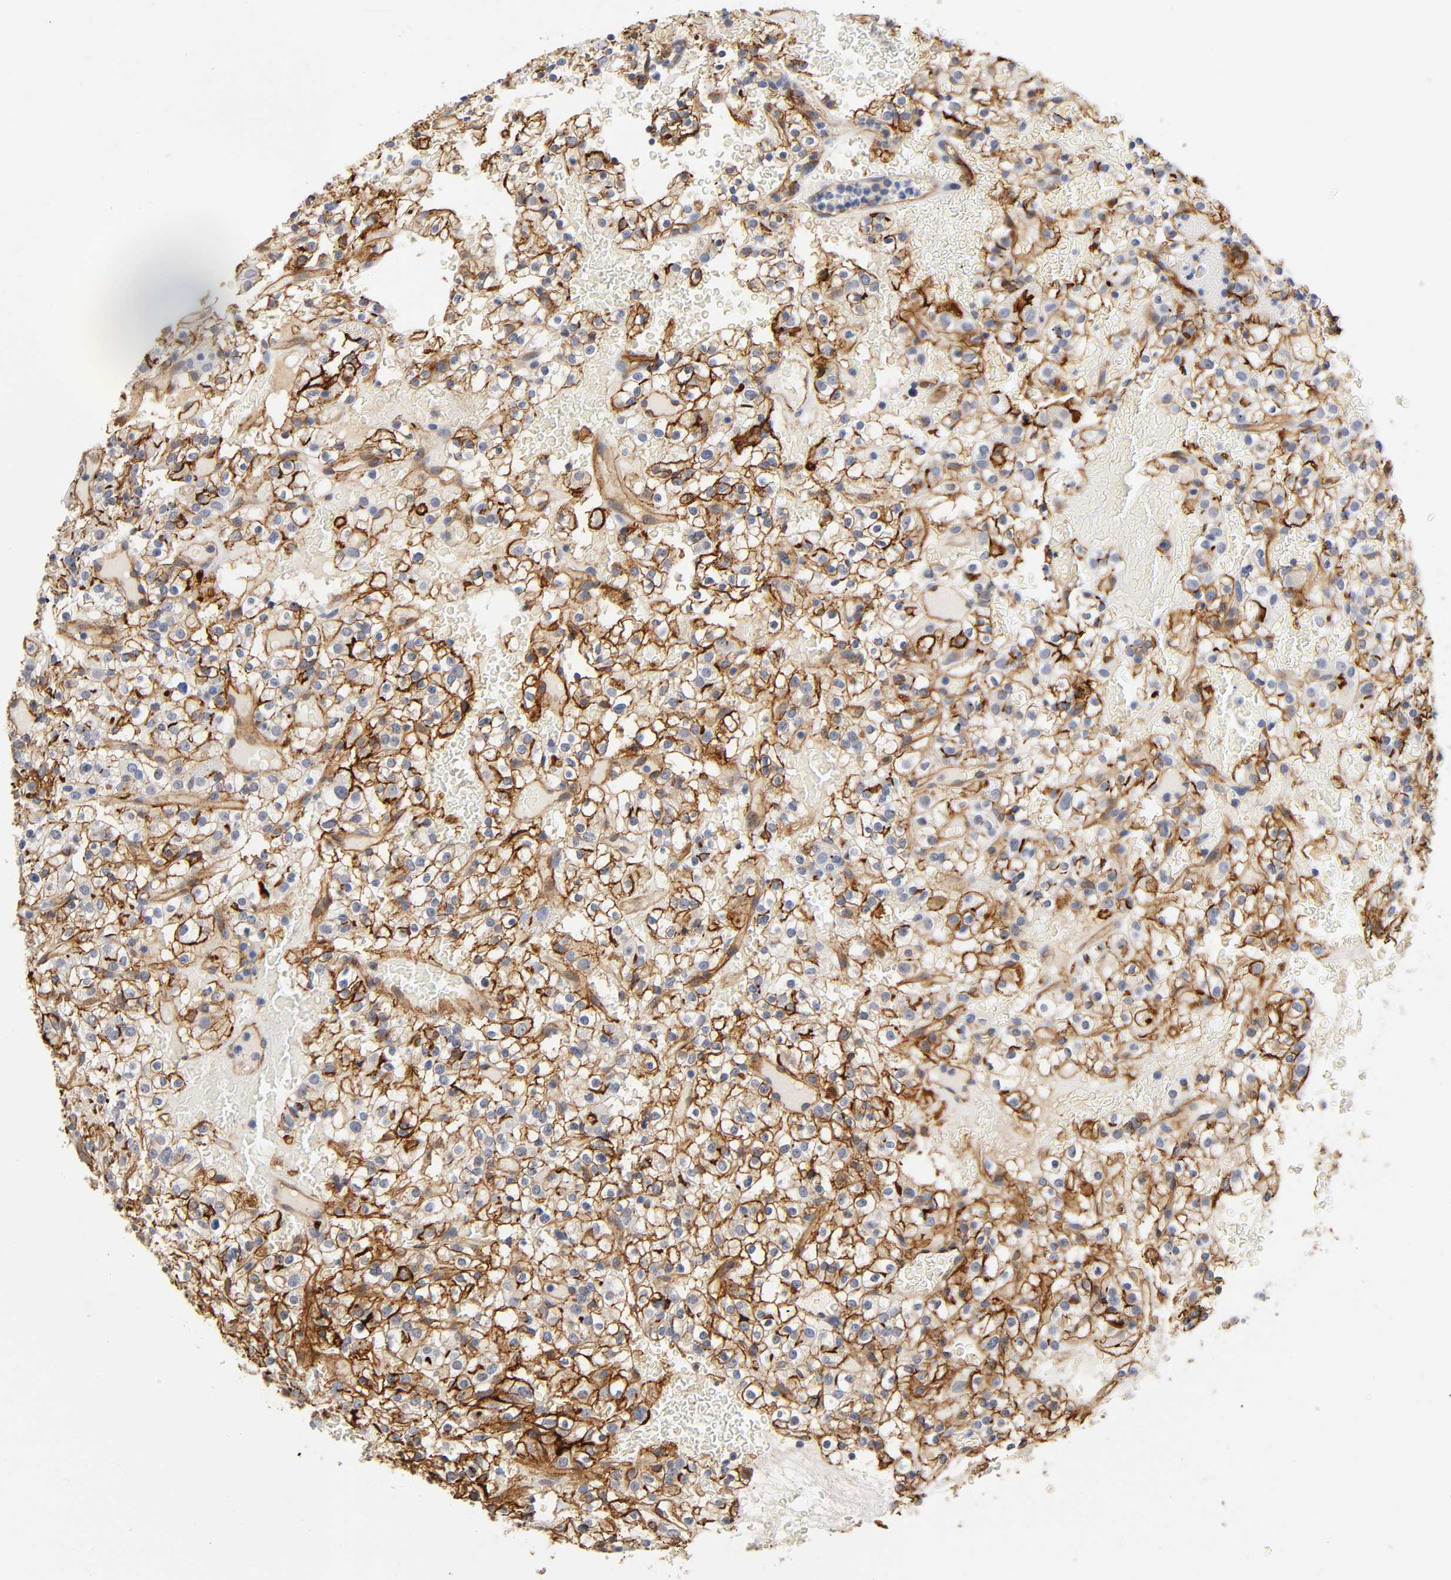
{"staining": {"intensity": "strong", "quantity": ">75%", "location": "cytoplasmic/membranous"}, "tissue": "renal cancer", "cell_type": "Tumor cells", "image_type": "cancer", "snomed": [{"axis": "morphology", "description": "Normal tissue, NOS"}, {"axis": "morphology", "description": "Adenocarcinoma, NOS"}, {"axis": "topography", "description": "Kidney"}], "caption": "Protein analysis of renal adenocarcinoma tissue displays strong cytoplasmic/membranous expression in about >75% of tumor cells. The protein is stained brown, and the nuclei are stained in blue (DAB IHC with brightfield microscopy, high magnification).", "gene": "ICAM1", "patient": {"sex": "female", "age": 72}}